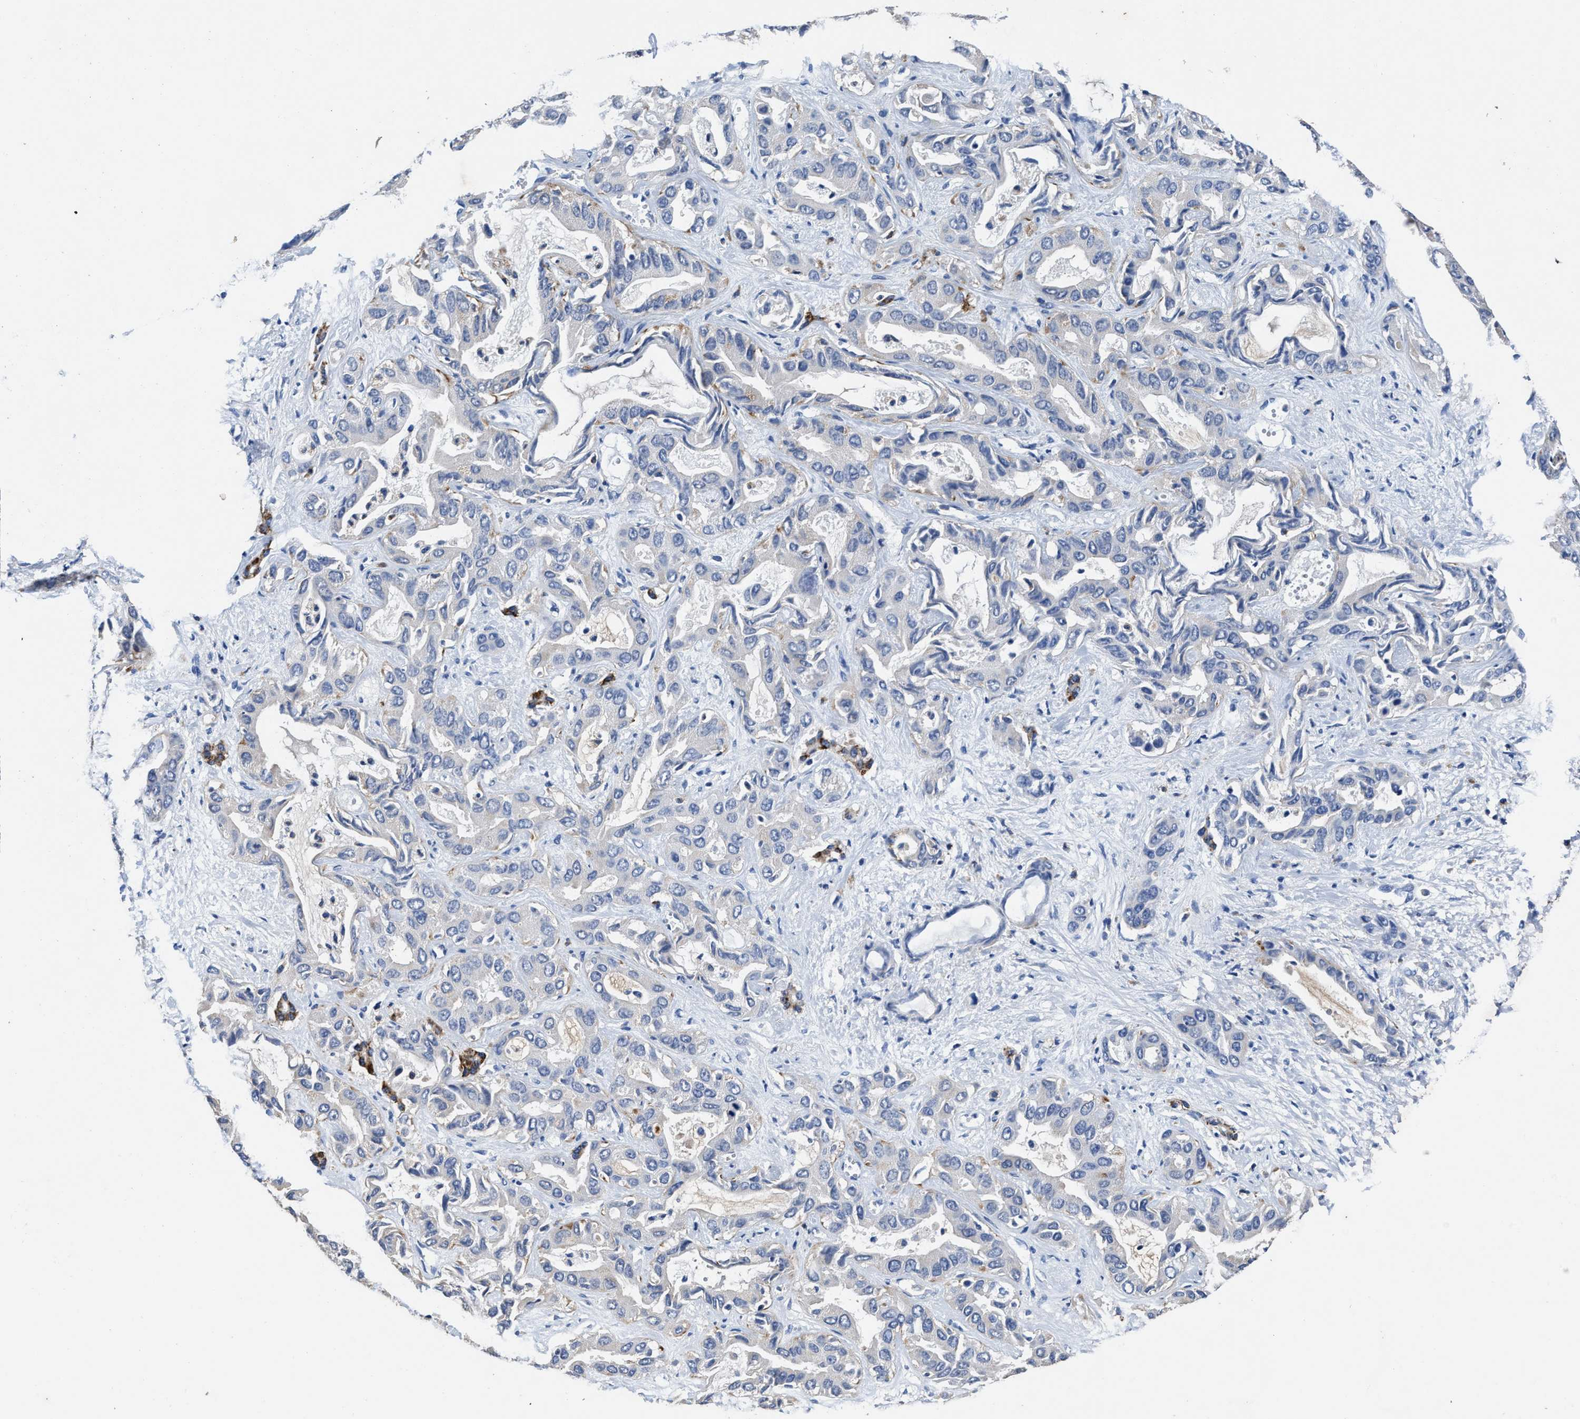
{"staining": {"intensity": "negative", "quantity": "none", "location": "none"}, "tissue": "liver cancer", "cell_type": "Tumor cells", "image_type": "cancer", "snomed": [{"axis": "morphology", "description": "Cholangiocarcinoma"}, {"axis": "topography", "description": "Liver"}], "caption": "The immunohistochemistry image has no significant positivity in tumor cells of liver cancer (cholangiocarcinoma) tissue. The staining was performed using DAB (3,3'-diaminobenzidine) to visualize the protein expression in brown, while the nuclei were stained in blue with hematoxylin (Magnification: 20x).", "gene": "UBR4", "patient": {"sex": "female", "age": 52}}